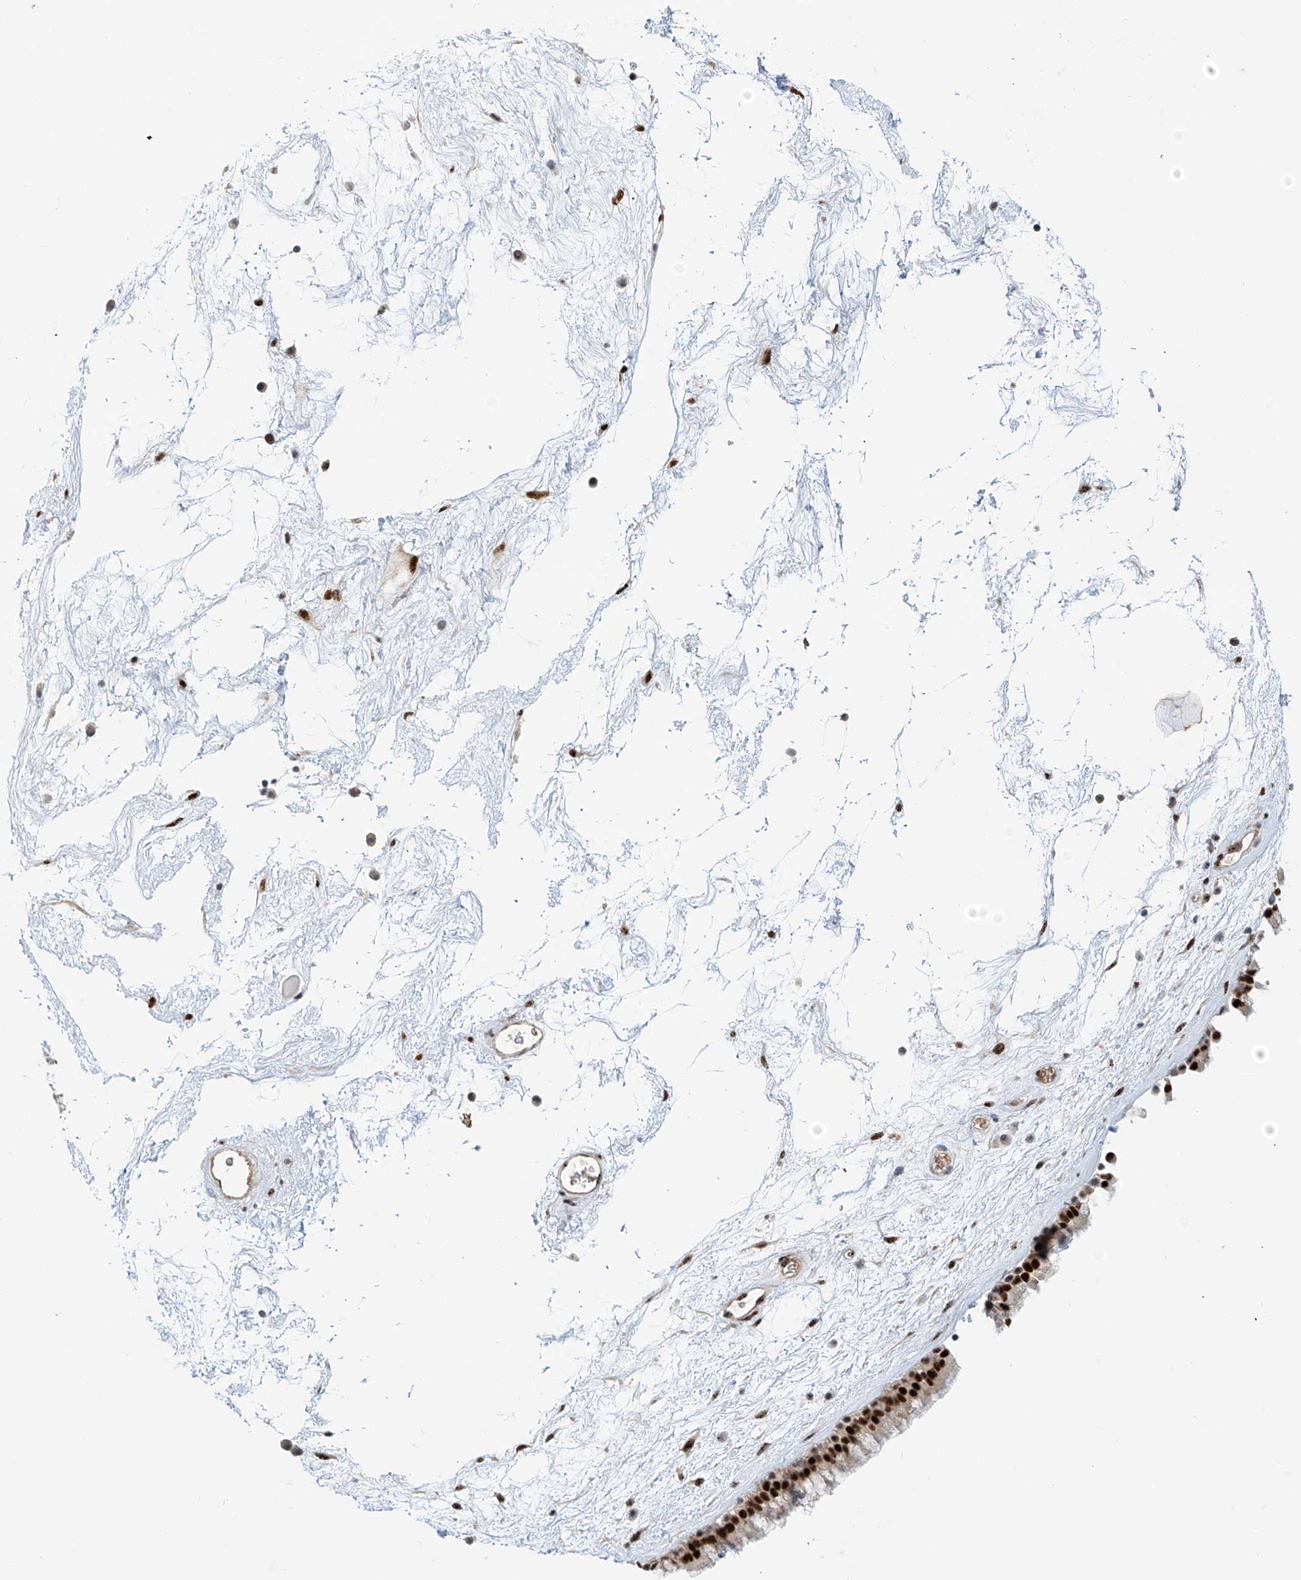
{"staining": {"intensity": "strong", "quantity": ">75%", "location": "nuclear"}, "tissue": "nasopharynx", "cell_type": "Respiratory epithelial cells", "image_type": "normal", "snomed": [{"axis": "morphology", "description": "Normal tissue, NOS"}, {"axis": "morphology", "description": "Inflammation, NOS"}, {"axis": "topography", "description": "Nasopharynx"}], "caption": "This histopathology image exhibits IHC staining of normal nasopharynx, with high strong nuclear positivity in approximately >75% of respiratory epithelial cells.", "gene": "ZNF514", "patient": {"sex": "male", "age": 48}}